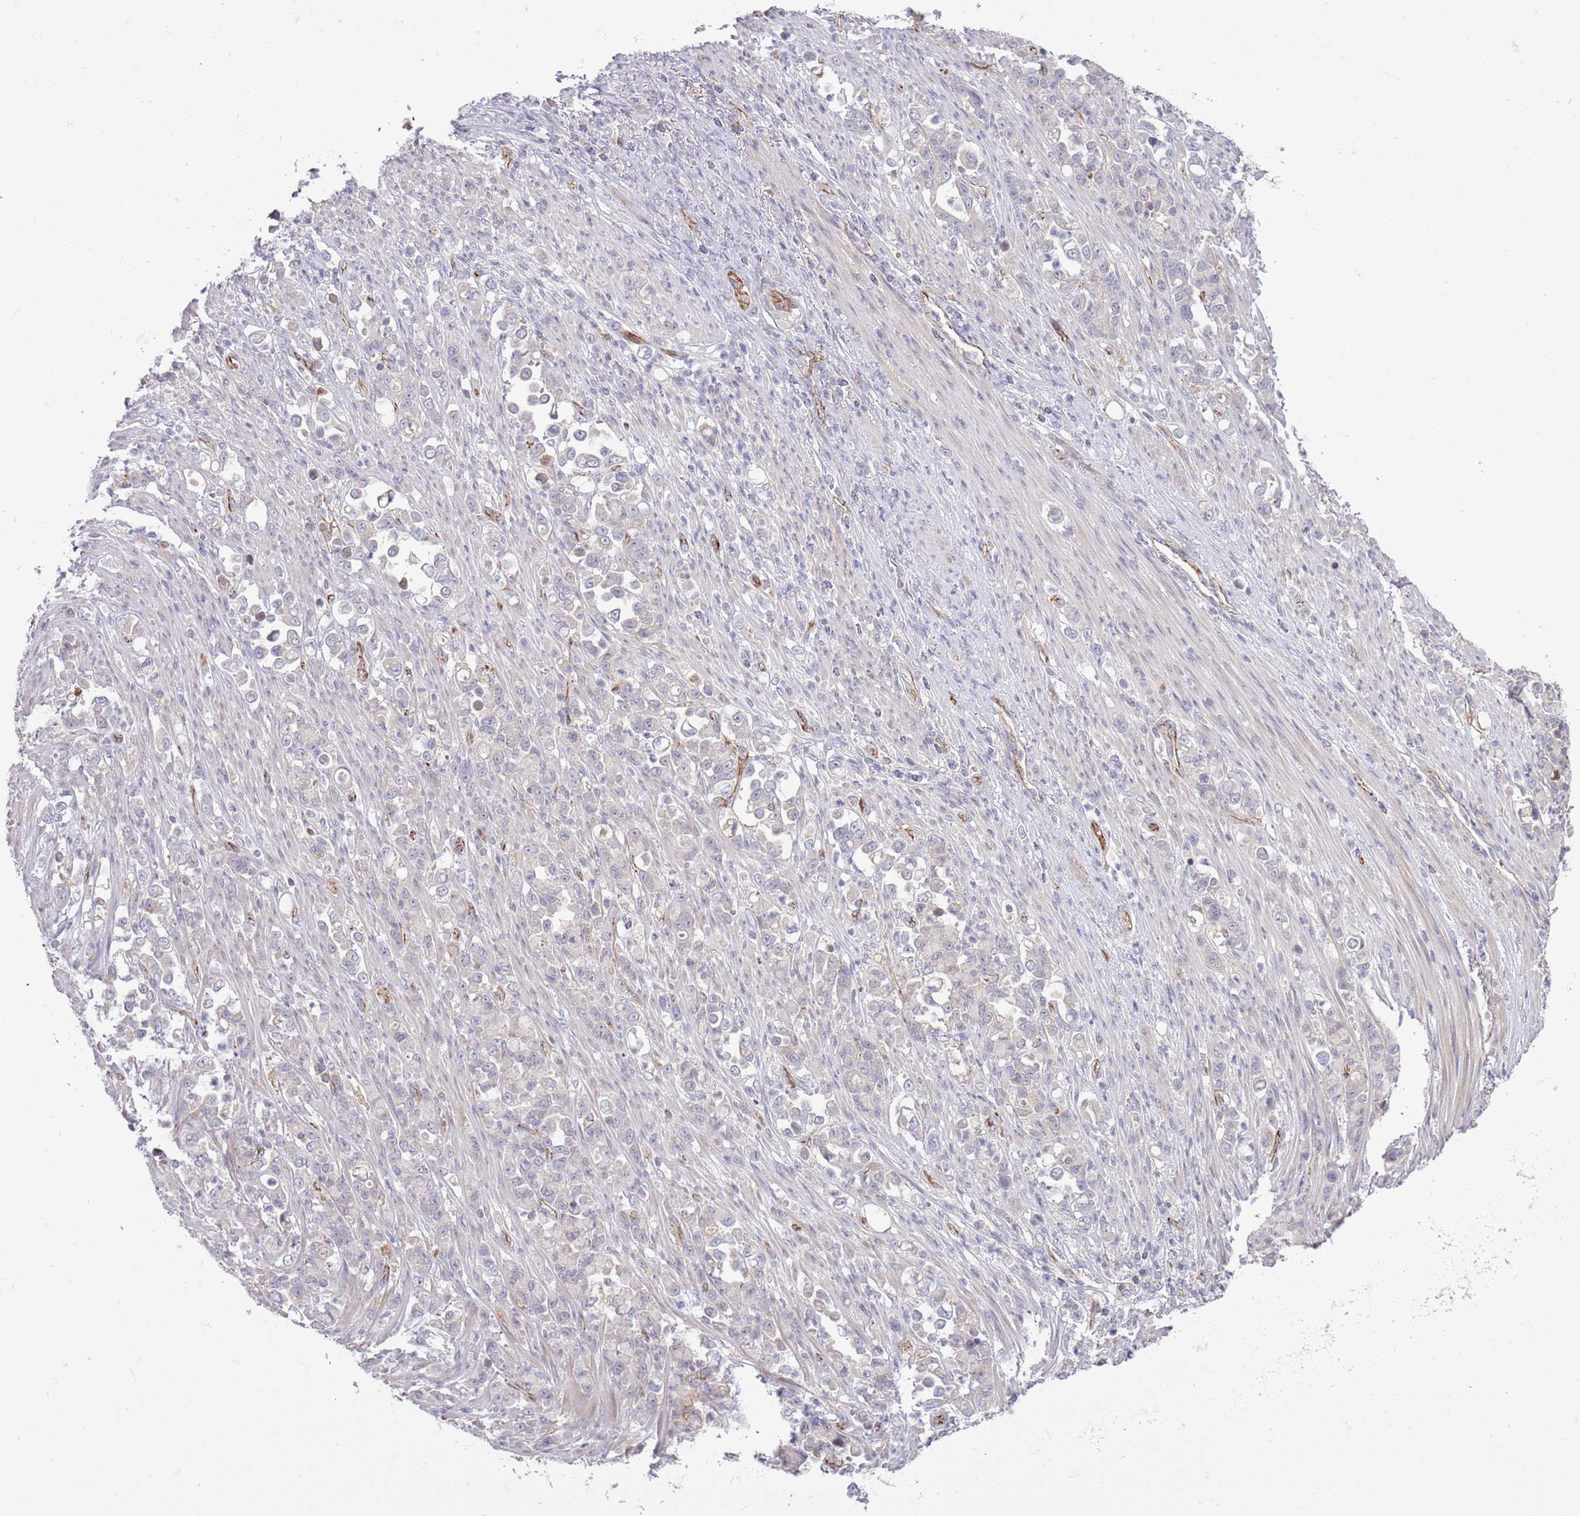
{"staining": {"intensity": "negative", "quantity": "none", "location": "none"}, "tissue": "stomach cancer", "cell_type": "Tumor cells", "image_type": "cancer", "snomed": [{"axis": "morphology", "description": "Normal tissue, NOS"}, {"axis": "morphology", "description": "Adenocarcinoma, NOS"}, {"axis": "topography", "description": "Stomach"}], "caption": "Stomach cancer was stained to show a protein in brown. There is no significant expression in tumor cells. (Immunohistochemistry, brightfield microscopy, high magnification).", "gene": "DPP10", "patient": {"sex": "female", "age": 79}}